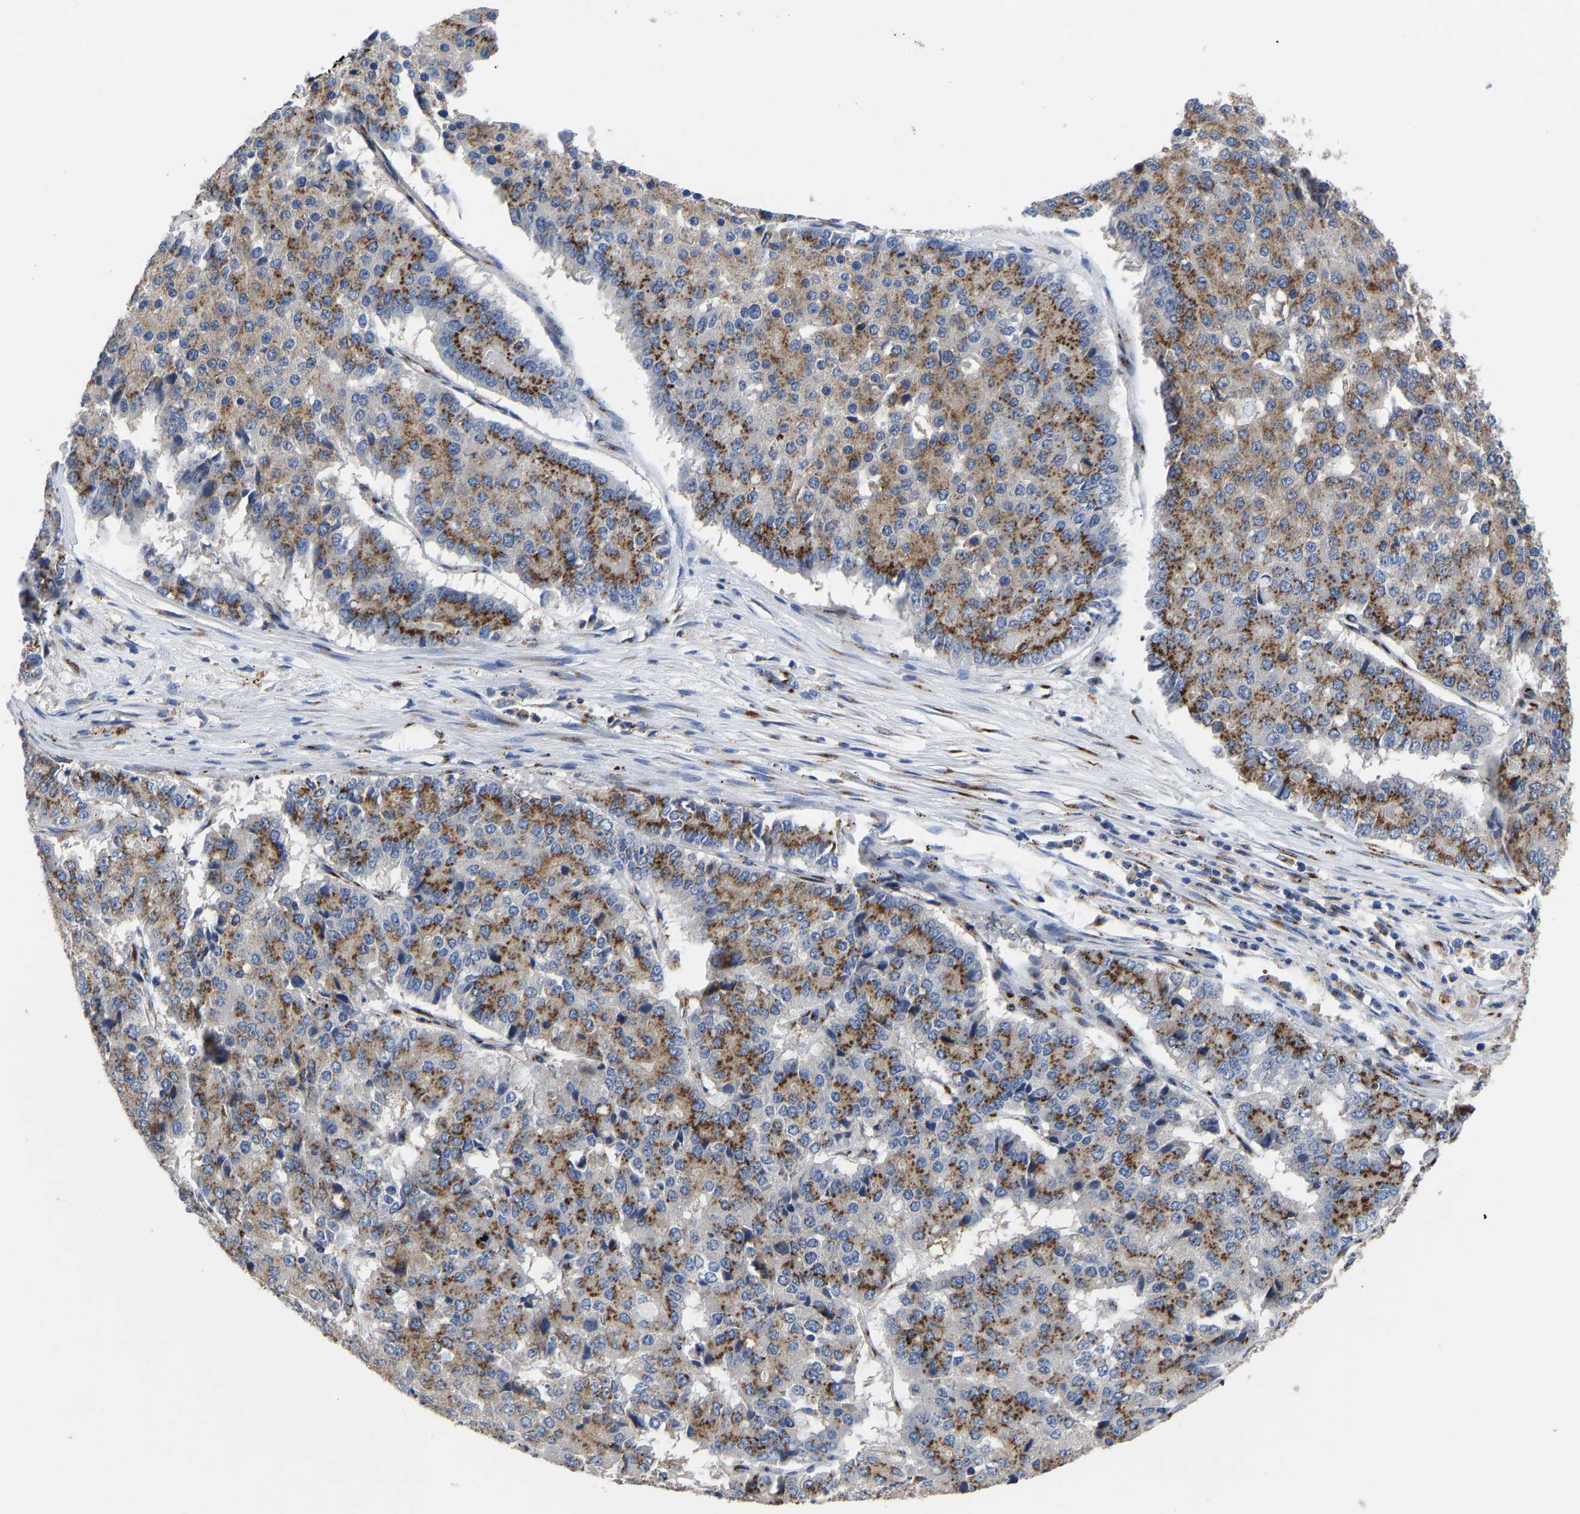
{"staining": {"intensity": "moderate", "quantity": ">75%", "location": "cytoplasmic/membranous"}, "tissue": "pancreatic cancer", "cell_type": "Tumor cells", "image_type": "cancer", "snomed": [{"axis": "morphology", "description": "Adenocarcinoma, NOS"}, {"axis": "topography", "description": "Pancreas"}], "caption": "There is medium levels of moderate cytoplasmic/membranous staining in tumor cells of pancreatic cancer, as demonstrated by immunohistochemical staining (brown color).", "gene": "TMEM87A", "patient": {"sex": "male", "age": 50}}